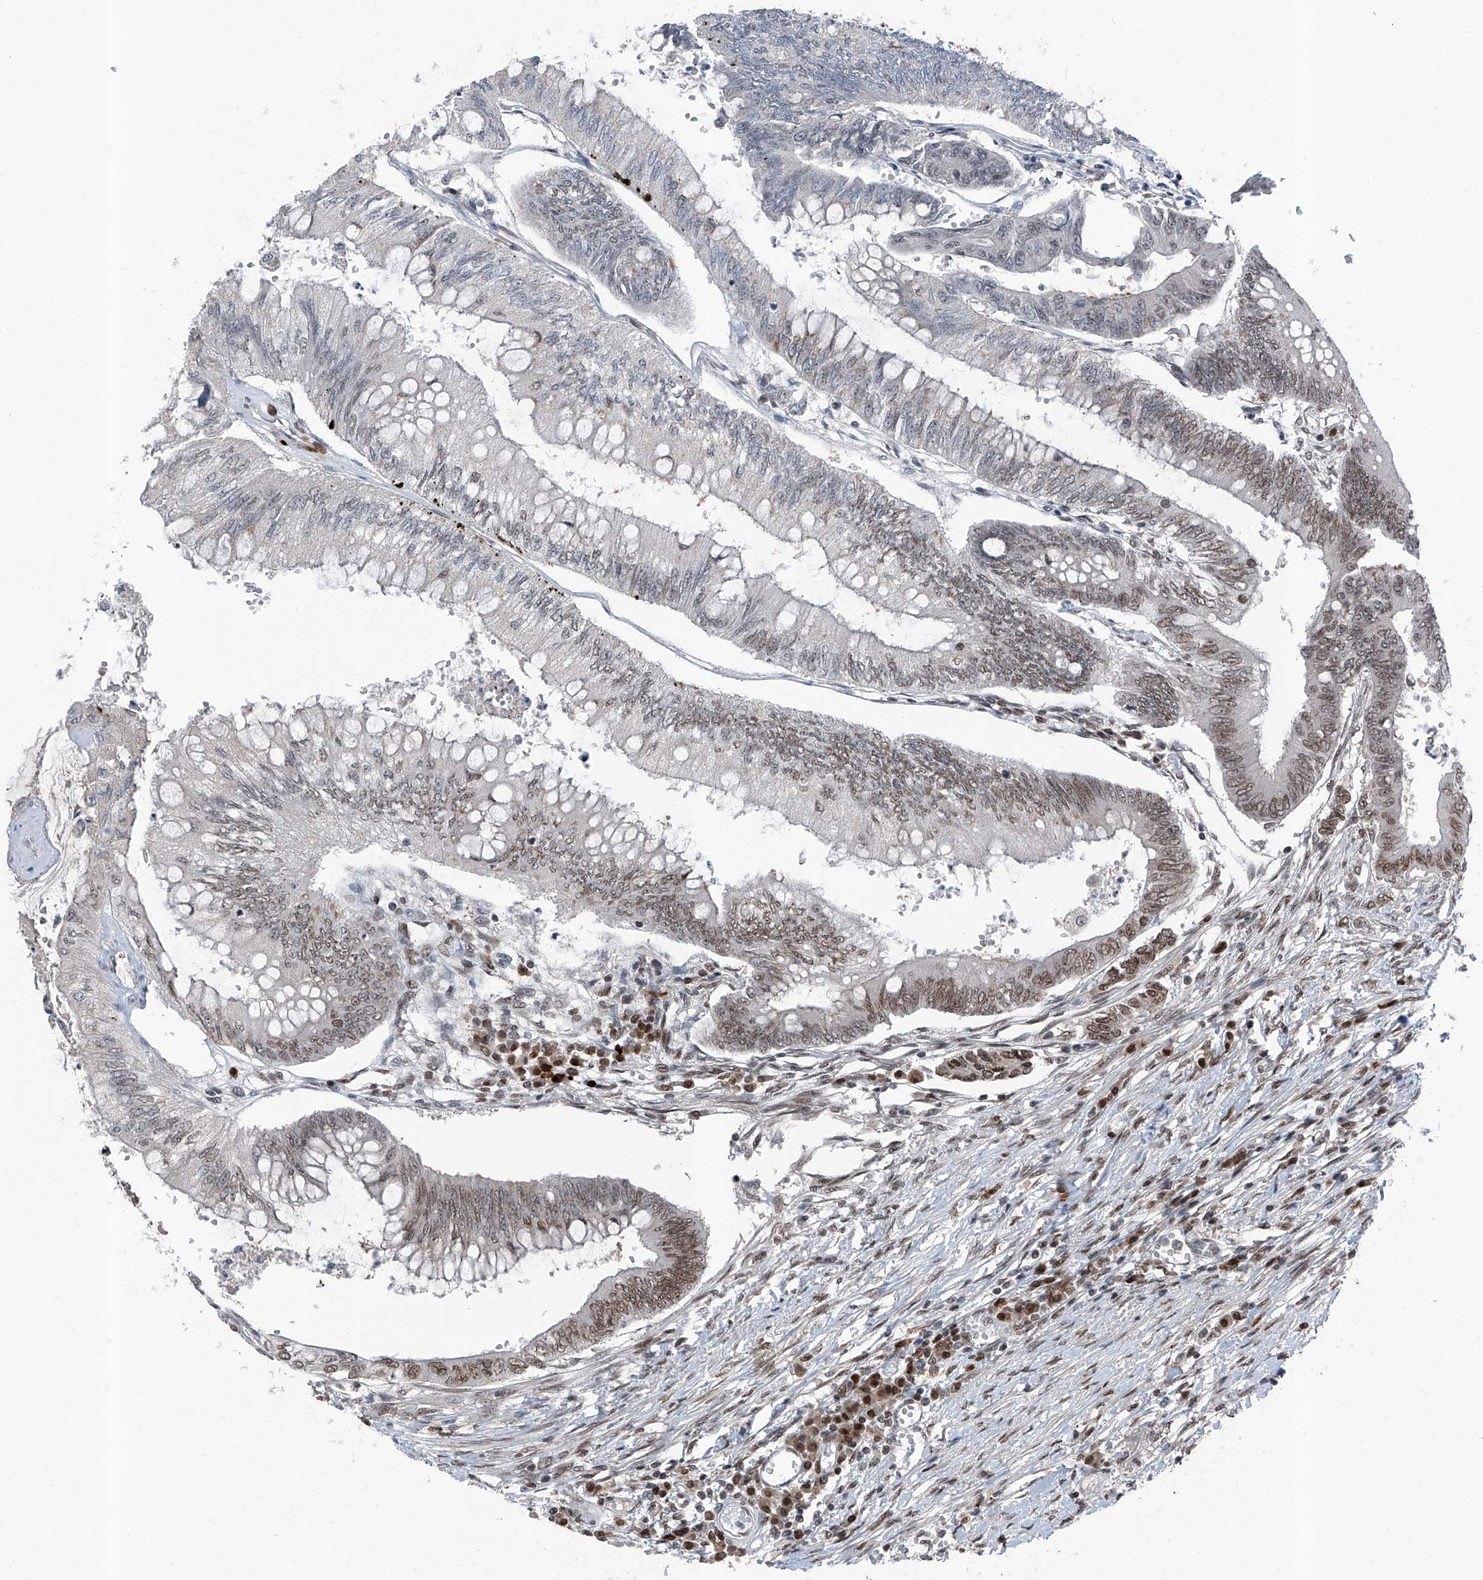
{"staining": {"intensity": "moderate", "quantity": "<25%", "location": "nuclear"}, "tissue": "colorectal cancer", "cell_type": "Tumor cells", "image_type": "cancer", "snomed": [{"axis": "morphology", "description": "Adenoma, NOS"}, {"axis": "morphology", "description": "Adenocarcinoma, NOS"}, {"axis": "topography", "description": "Colon"}], "caption": "Immunohistochemical staining of human colorectal adenoma shows low levels of moderate nuclear staining in approximately <25% of tumor cells.", "gene": "BMI1", "patient": {"sex": "male", "age": 79}}